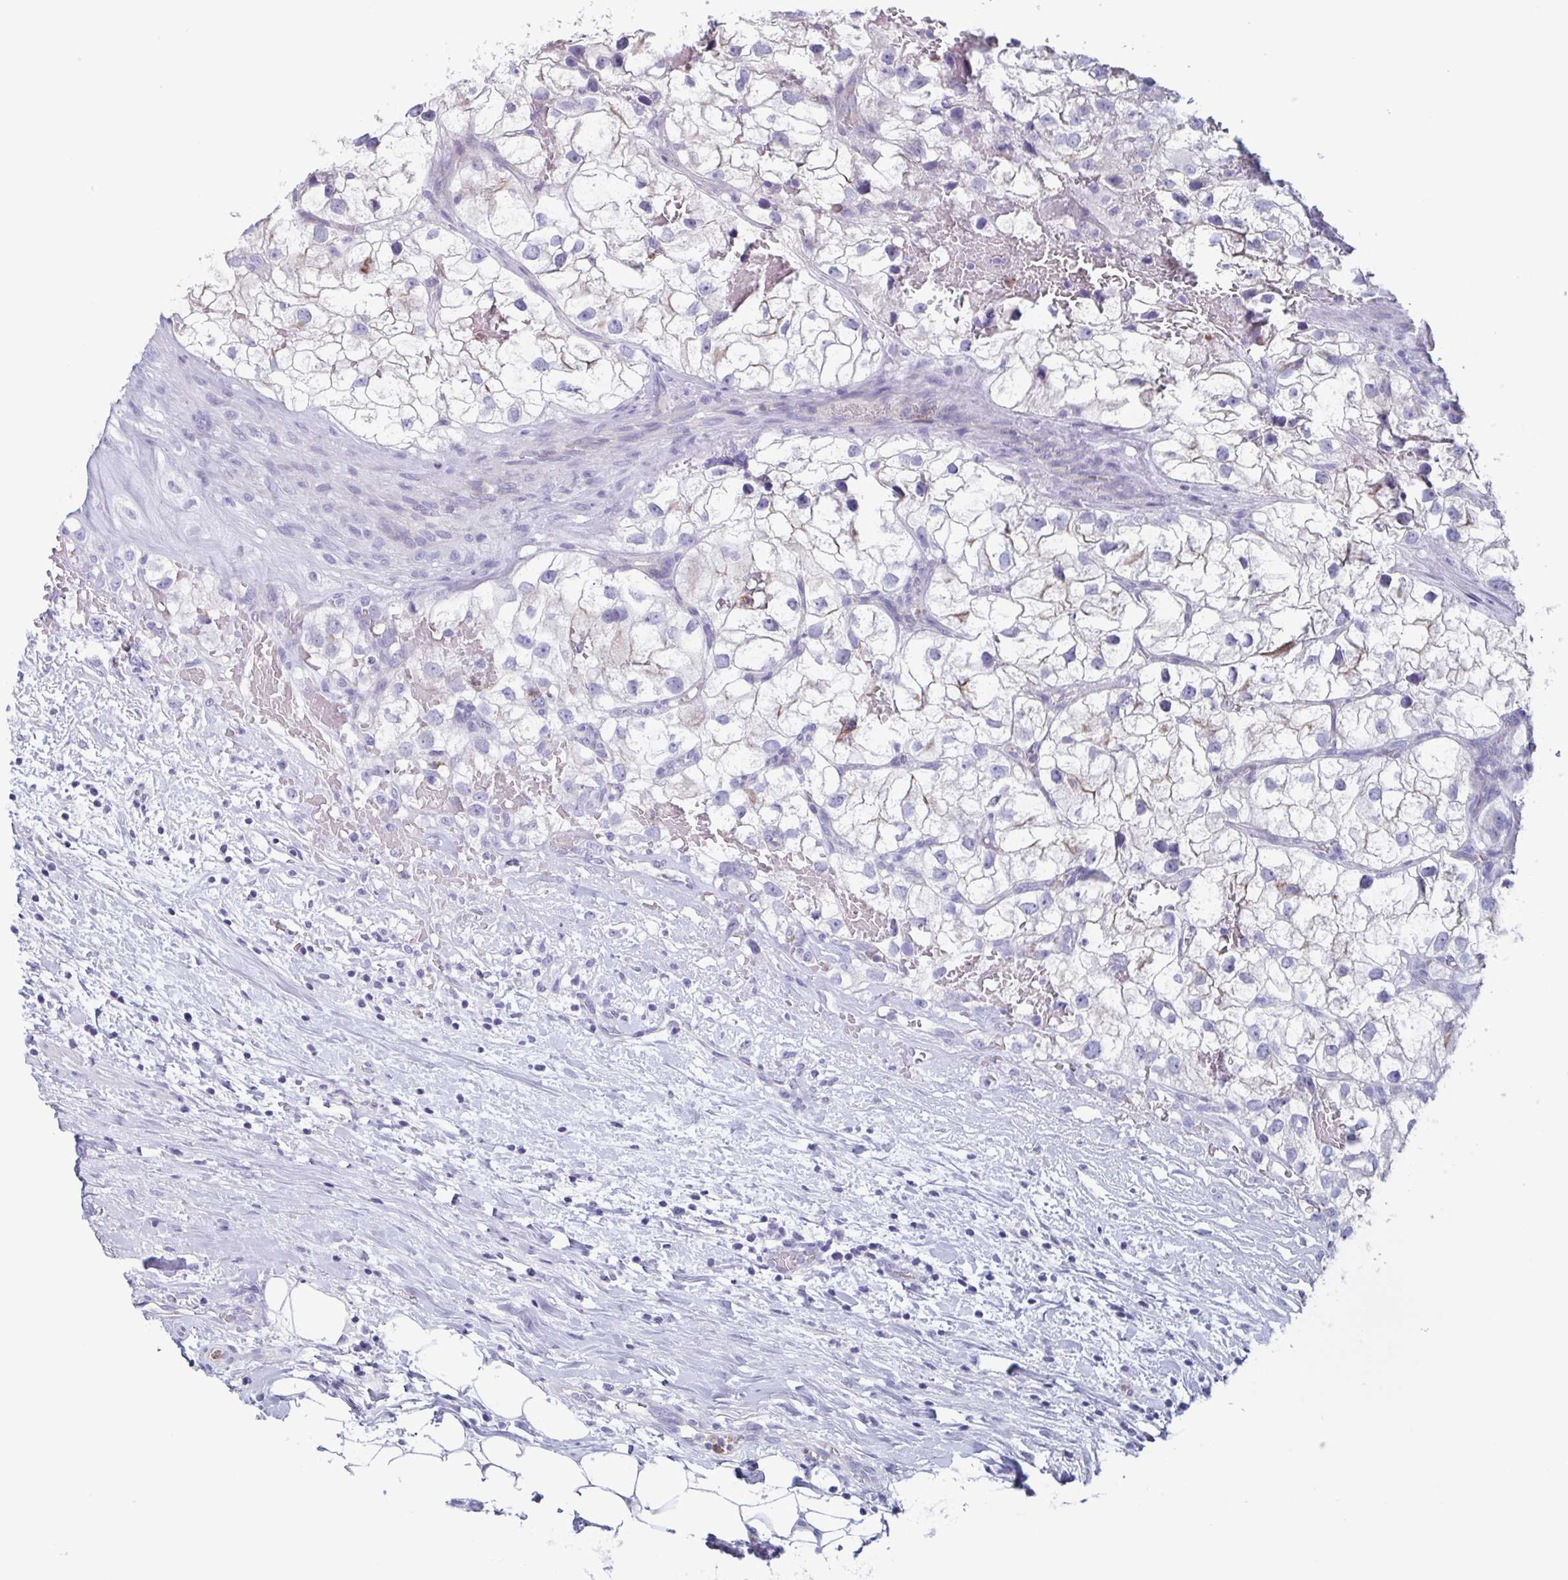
{"staining": {"intensity": "negative", "quantity": "none", "location": "none"}, "tissue": "renal cancer", "cell_type": "Tumor cells", "image_type": "cancer", "snomed": [{"axis": "morphology", "description": "Adenocarcinoma, NOS"}, {"axis": "topography", "description": "Kidney"}], "caption": "The image reveals no significant staining in tumor cells of renal cancer. (Brightfield microscopy of DAB immunohistochemistry (IHC) at high magnification).", "gene": "BPI", "patient": {"sex": "male", "age": 59}}